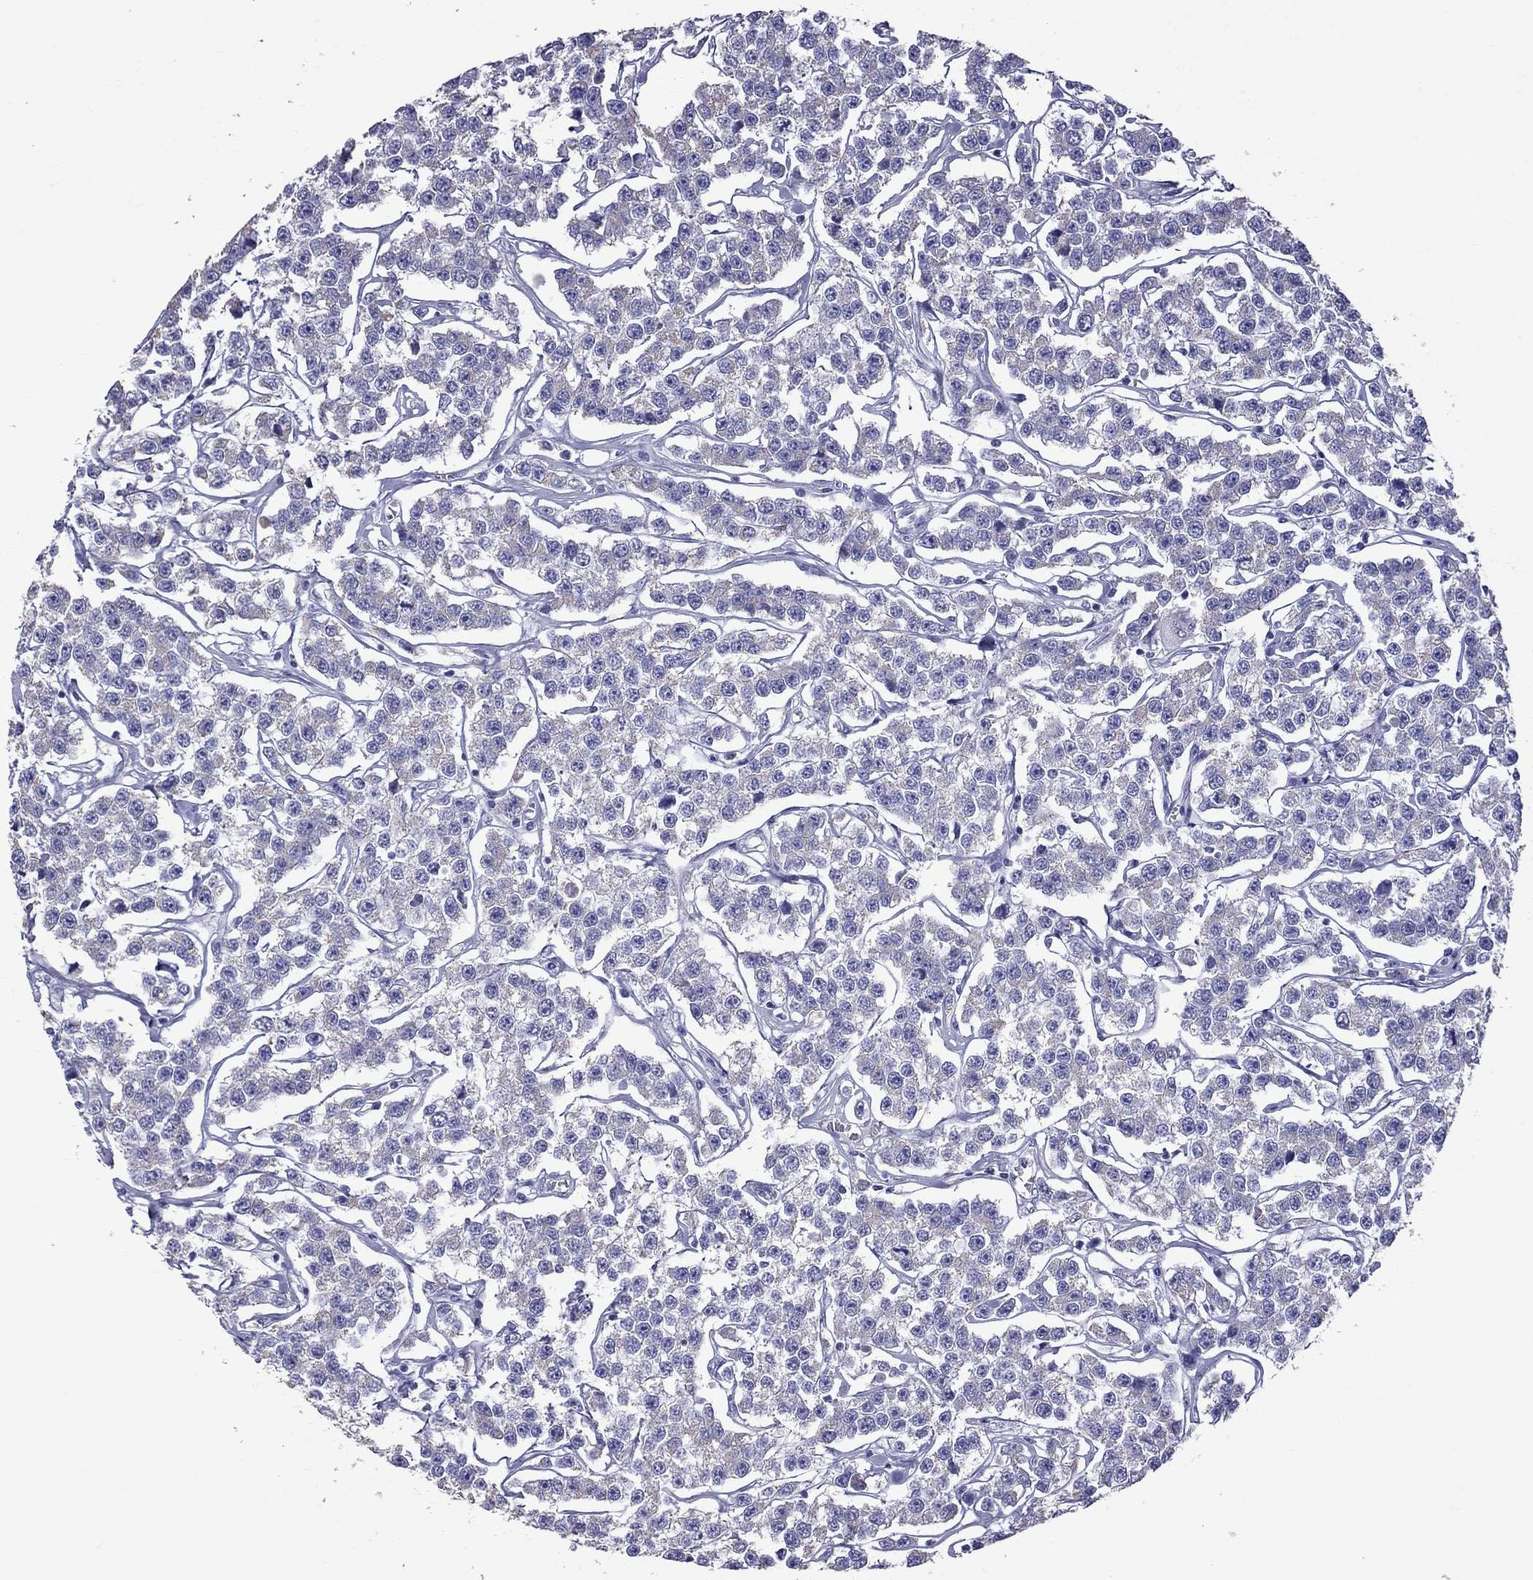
{"staining": {"intensity": "negative", "quantity": "none", "location": "none"}, "tissue": "testis cancer", "cell_type": "Tumor cells", "image_type": "cancer", "snomed": [{"axis": "morphology", "description": "Seminoma, NOS"}, {"axis": "topography", "description": "Testis"}], "caption": "This is a image of immunohistochemistry (IHC) staining of testis cancer (seminoma), which shows no positivity in tumor cells. (IHC, brightfield microscopy, high magnification).", "gene": "TTLL13", "patient": {"sex": "male", "age": 59}}